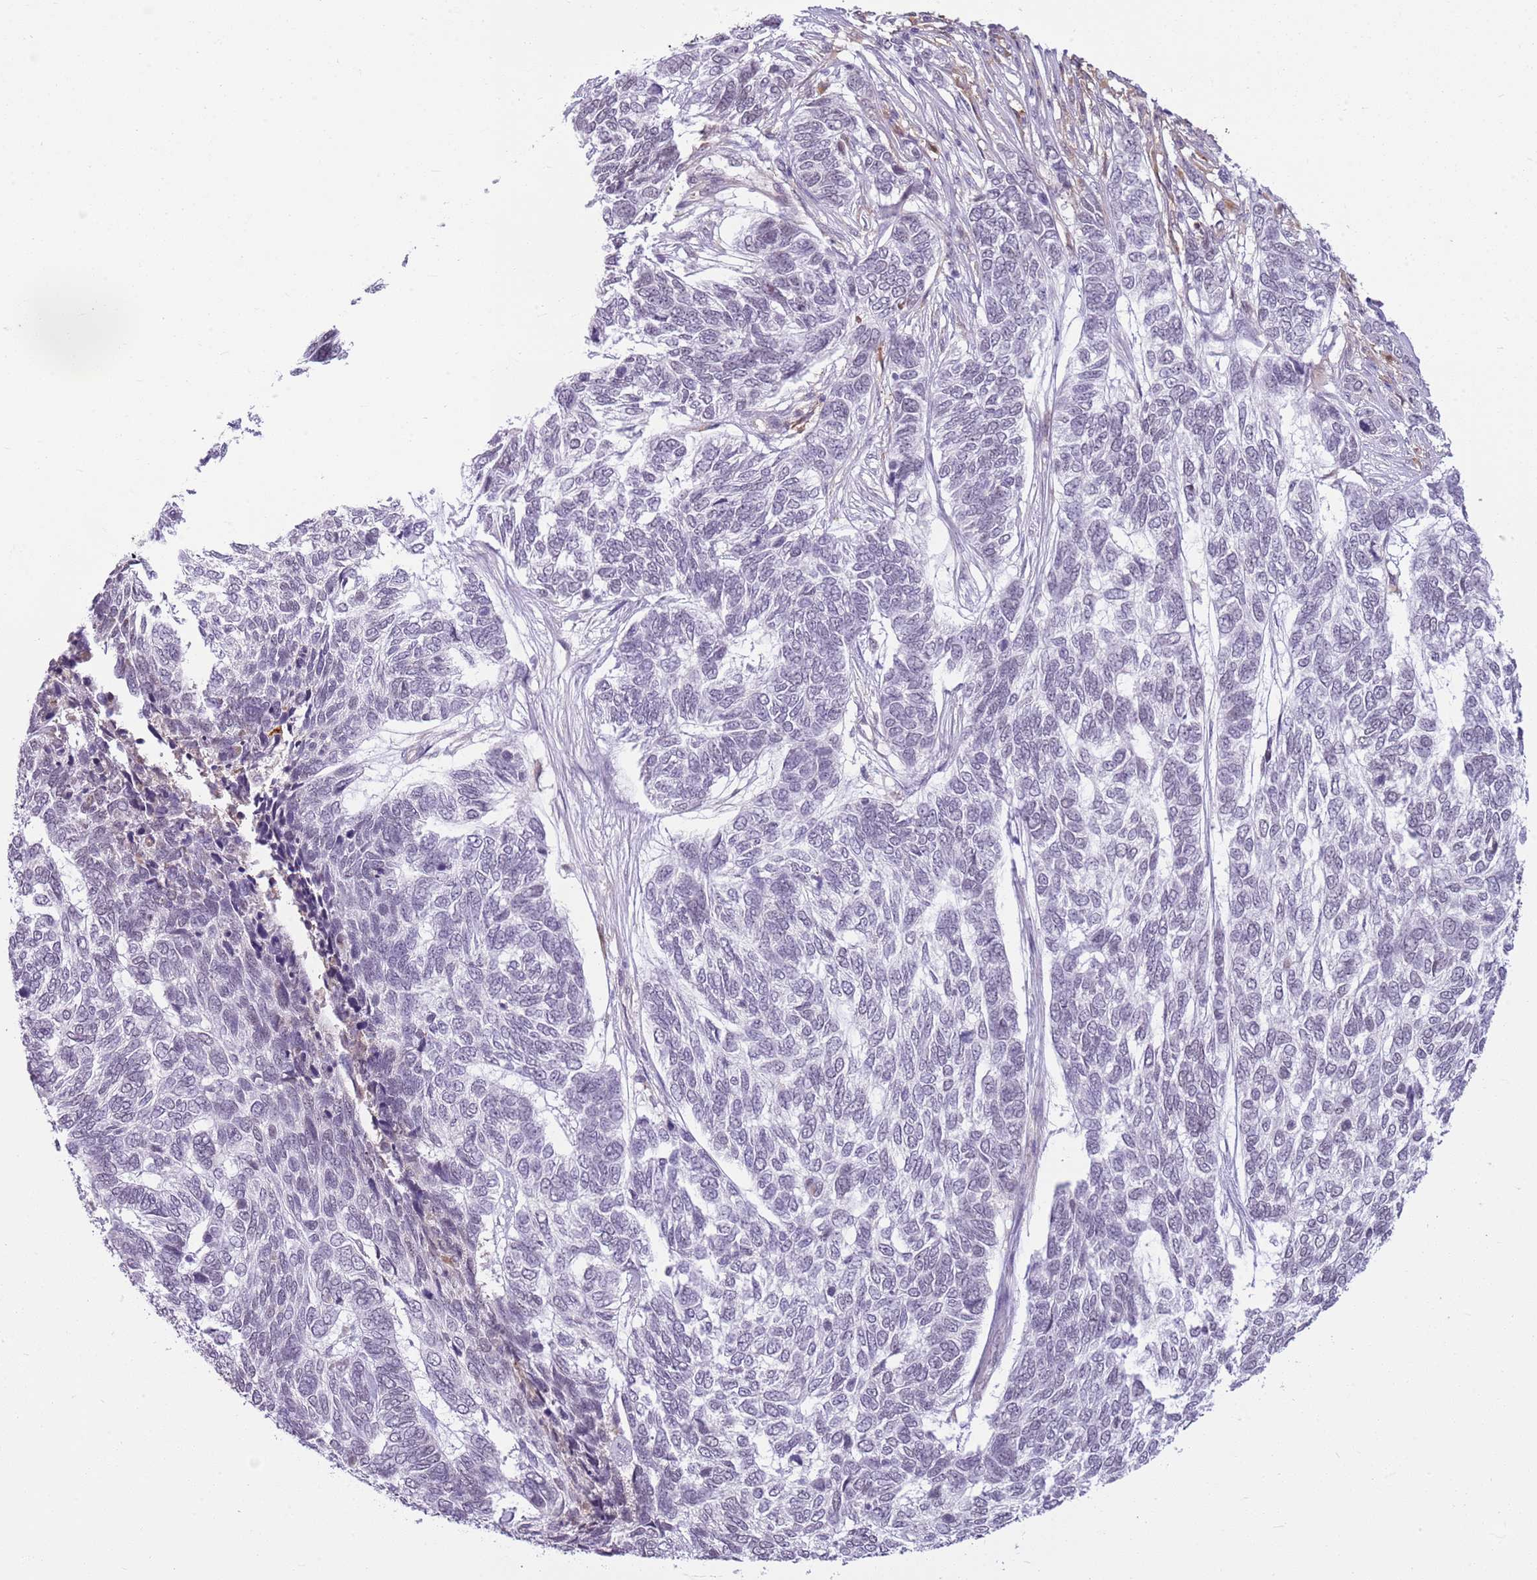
{"staining": {"intensity": "negative", "quantity": "none", "location": "none"}, "tissue": "skin cancer", "cell_type": "Tumor cells", "image_type": "cancer", "snomed": [{"axis": "morphology", "description": "Basal cell carcinoma"}, {"axis": "topography", "description": "Skin"}], "caption": "Tumor cells show no significant protein staining in basal cell carcinoma (skin).", "gene": "DHX32", "patient": {"sex": "female", "age": 65}}